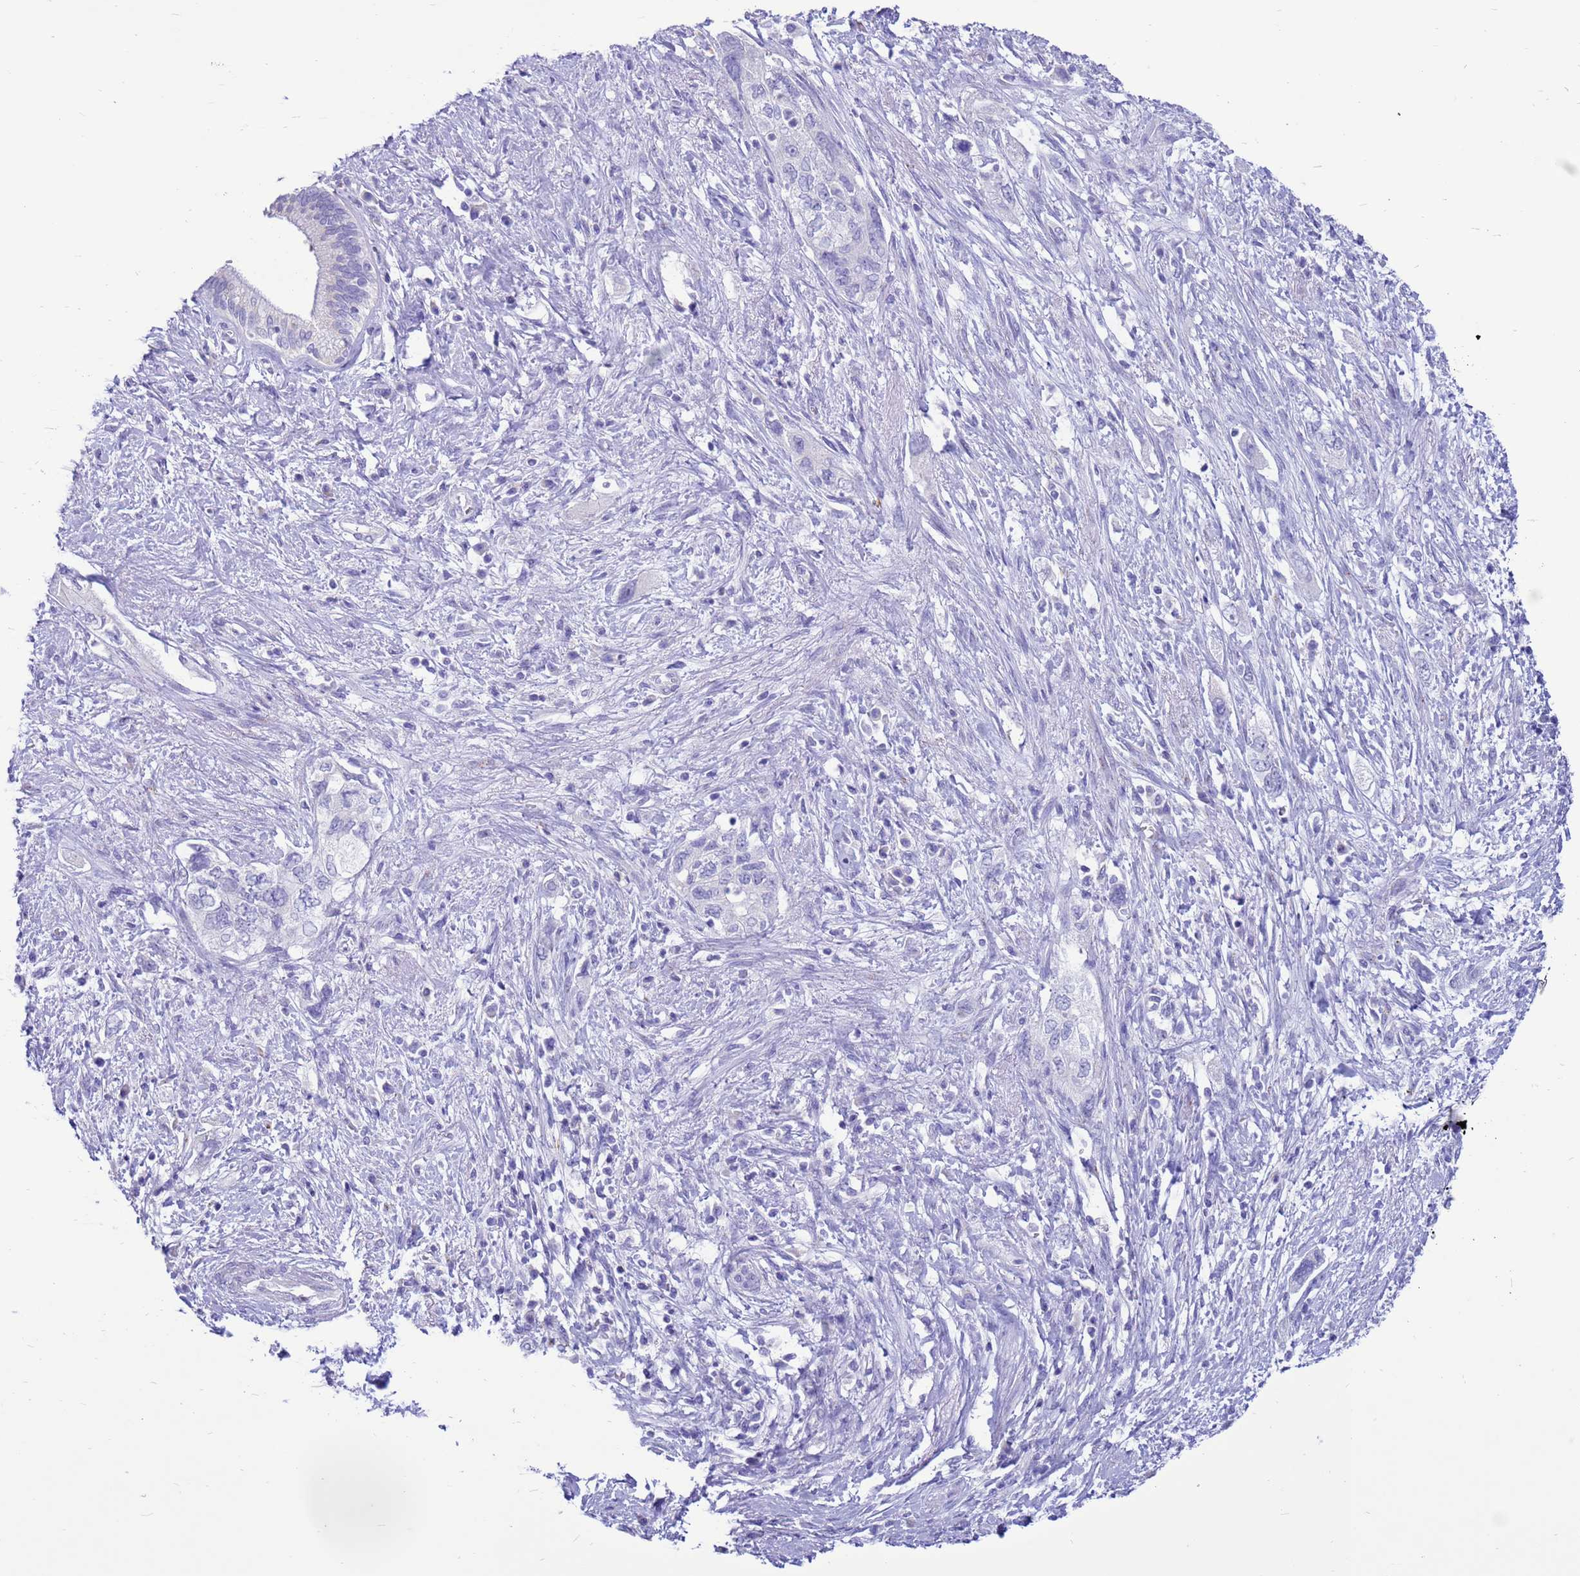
{"staining": {"intensity": "negative", "quantity": "none", "location": "none"}, "tissue": "pancreatic cancer", "cell_type": "Tumor cells", "image_type": "cancer", "snomed": [{"axis": "morphology", "description": "Adenocarcinoma, NOS"}, {"axis": "topography", "description": "Pancreas"}], "caption": "IHC of adenocarcinoma (pancreatic) reveals no positivity in tumor cells.", "gene": "PDE10A", "patient": {"sex": "female", "age": 73}}